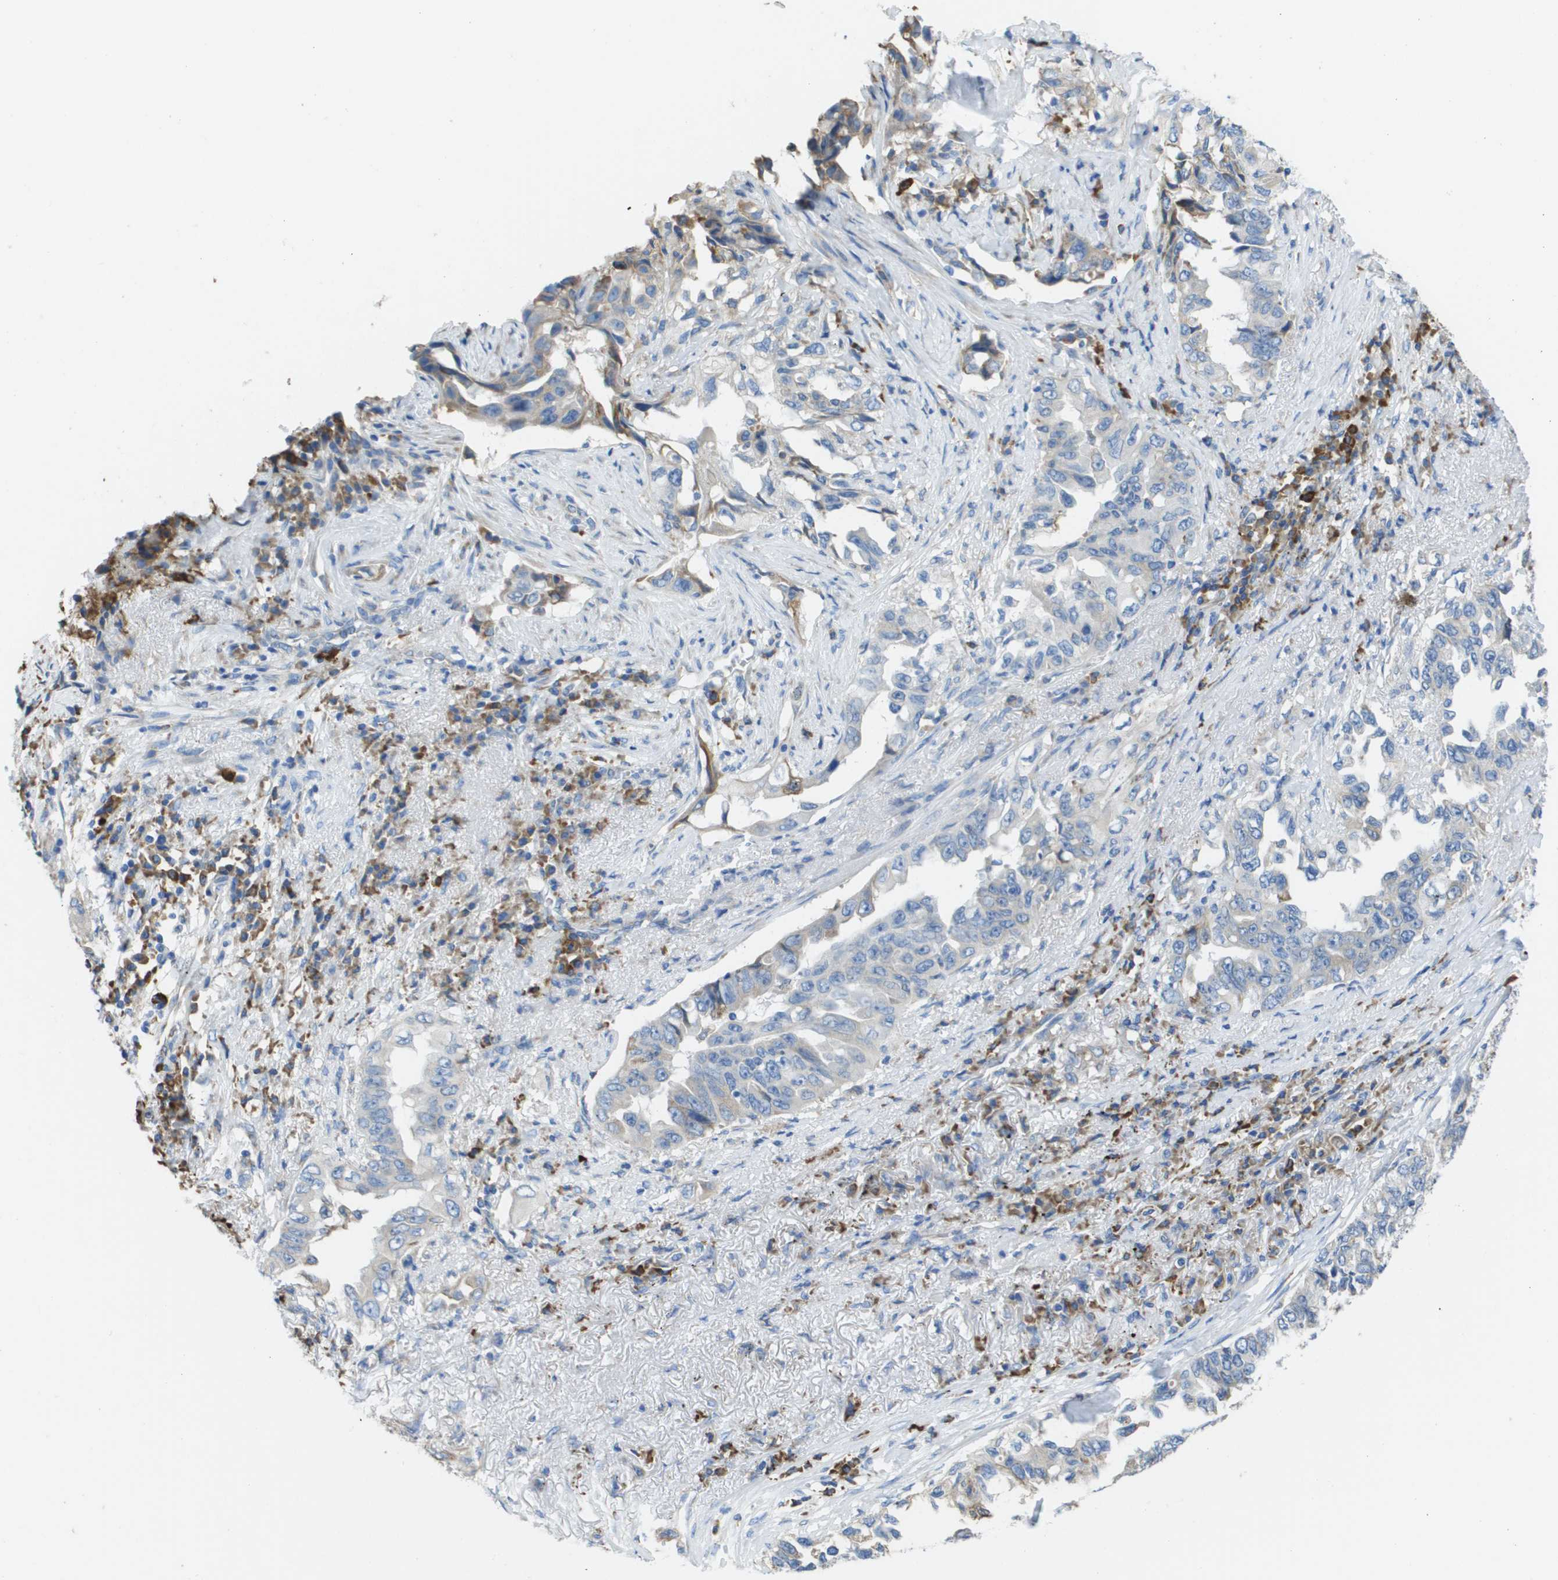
{"staining": {"intensity": "negative", "quantity": "none", "location": "none"}, "tissue": "lung cancer", "cell_type": "Tumor cells", "image_type": "cancer", "snomed": [{"axis": "morphology", "description": "Adenocarcinoma, NOS"}, {"axis": "topography", "description": "Lung"}], "caption": "Immunohistochemistry micrograph of human lung cancer stained for a protein (brown), which displays no staining in tumor cells.", "gene": "SDR42E1", "patient": {"sex": "female", "age": 51}}